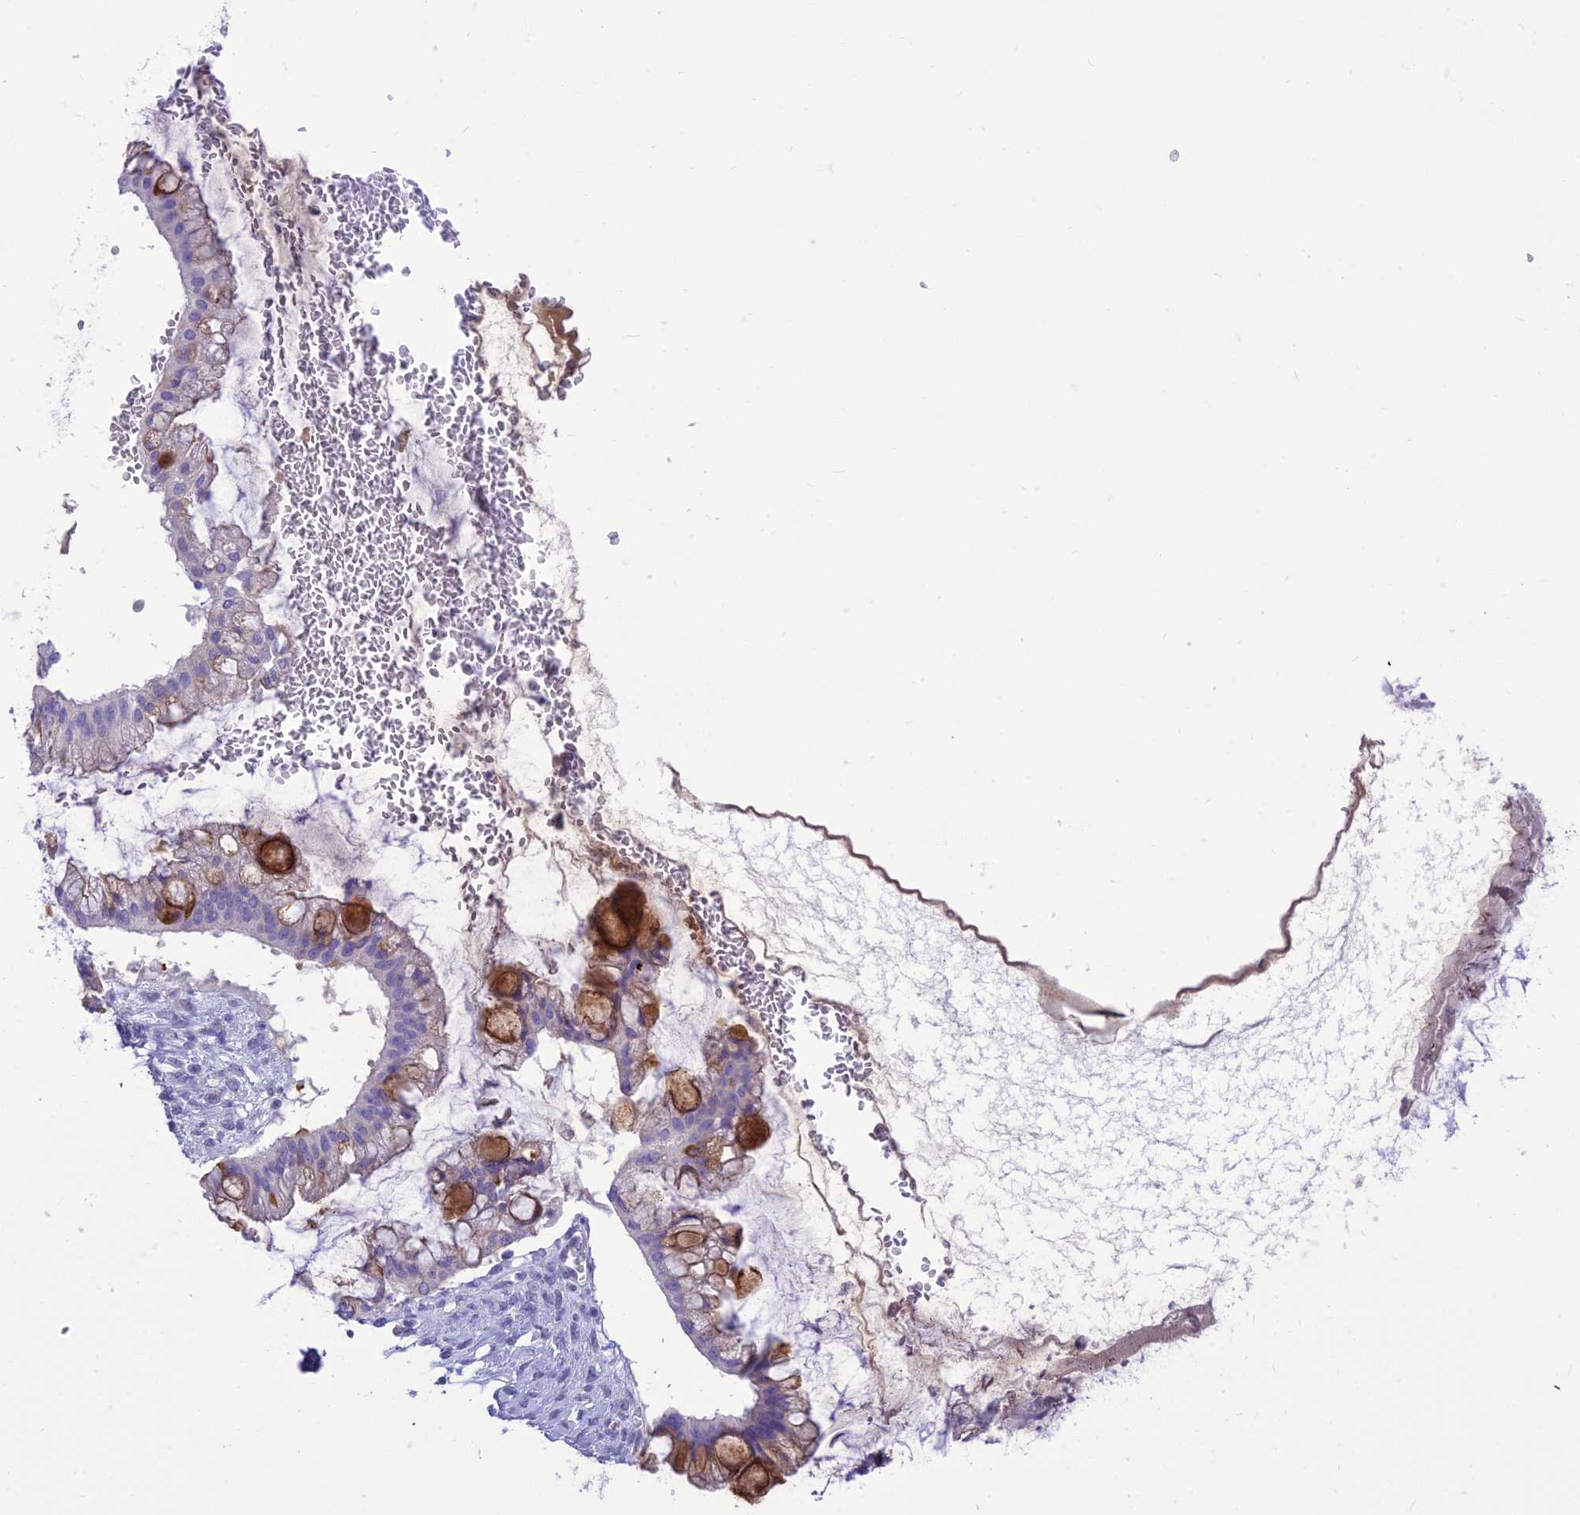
{"staining": {"intensity": "moderate", "quantity": "<25%", "location": "cytoplasmic/membranous"}, "tissue": "ovarian cancer", "cell_type": "Tumor cells", "image_type": "cancer", "snomed": [{"axis": "morphology", "description": "Cystadenocarcinoma, mucinous, NOS"}, {"axis": "topography", "description": "Ovary"}], "caption": "An IHC photomicrograph of neoplastic tissue is shown. Protein staining in brown labels moderate cytoplasmic/membranous positivity in mucinous cystadenocarcinoma (ovarian) within tumor cells.", "gene": "DHDH", "patient": {"sex": "female", "age": 73}}